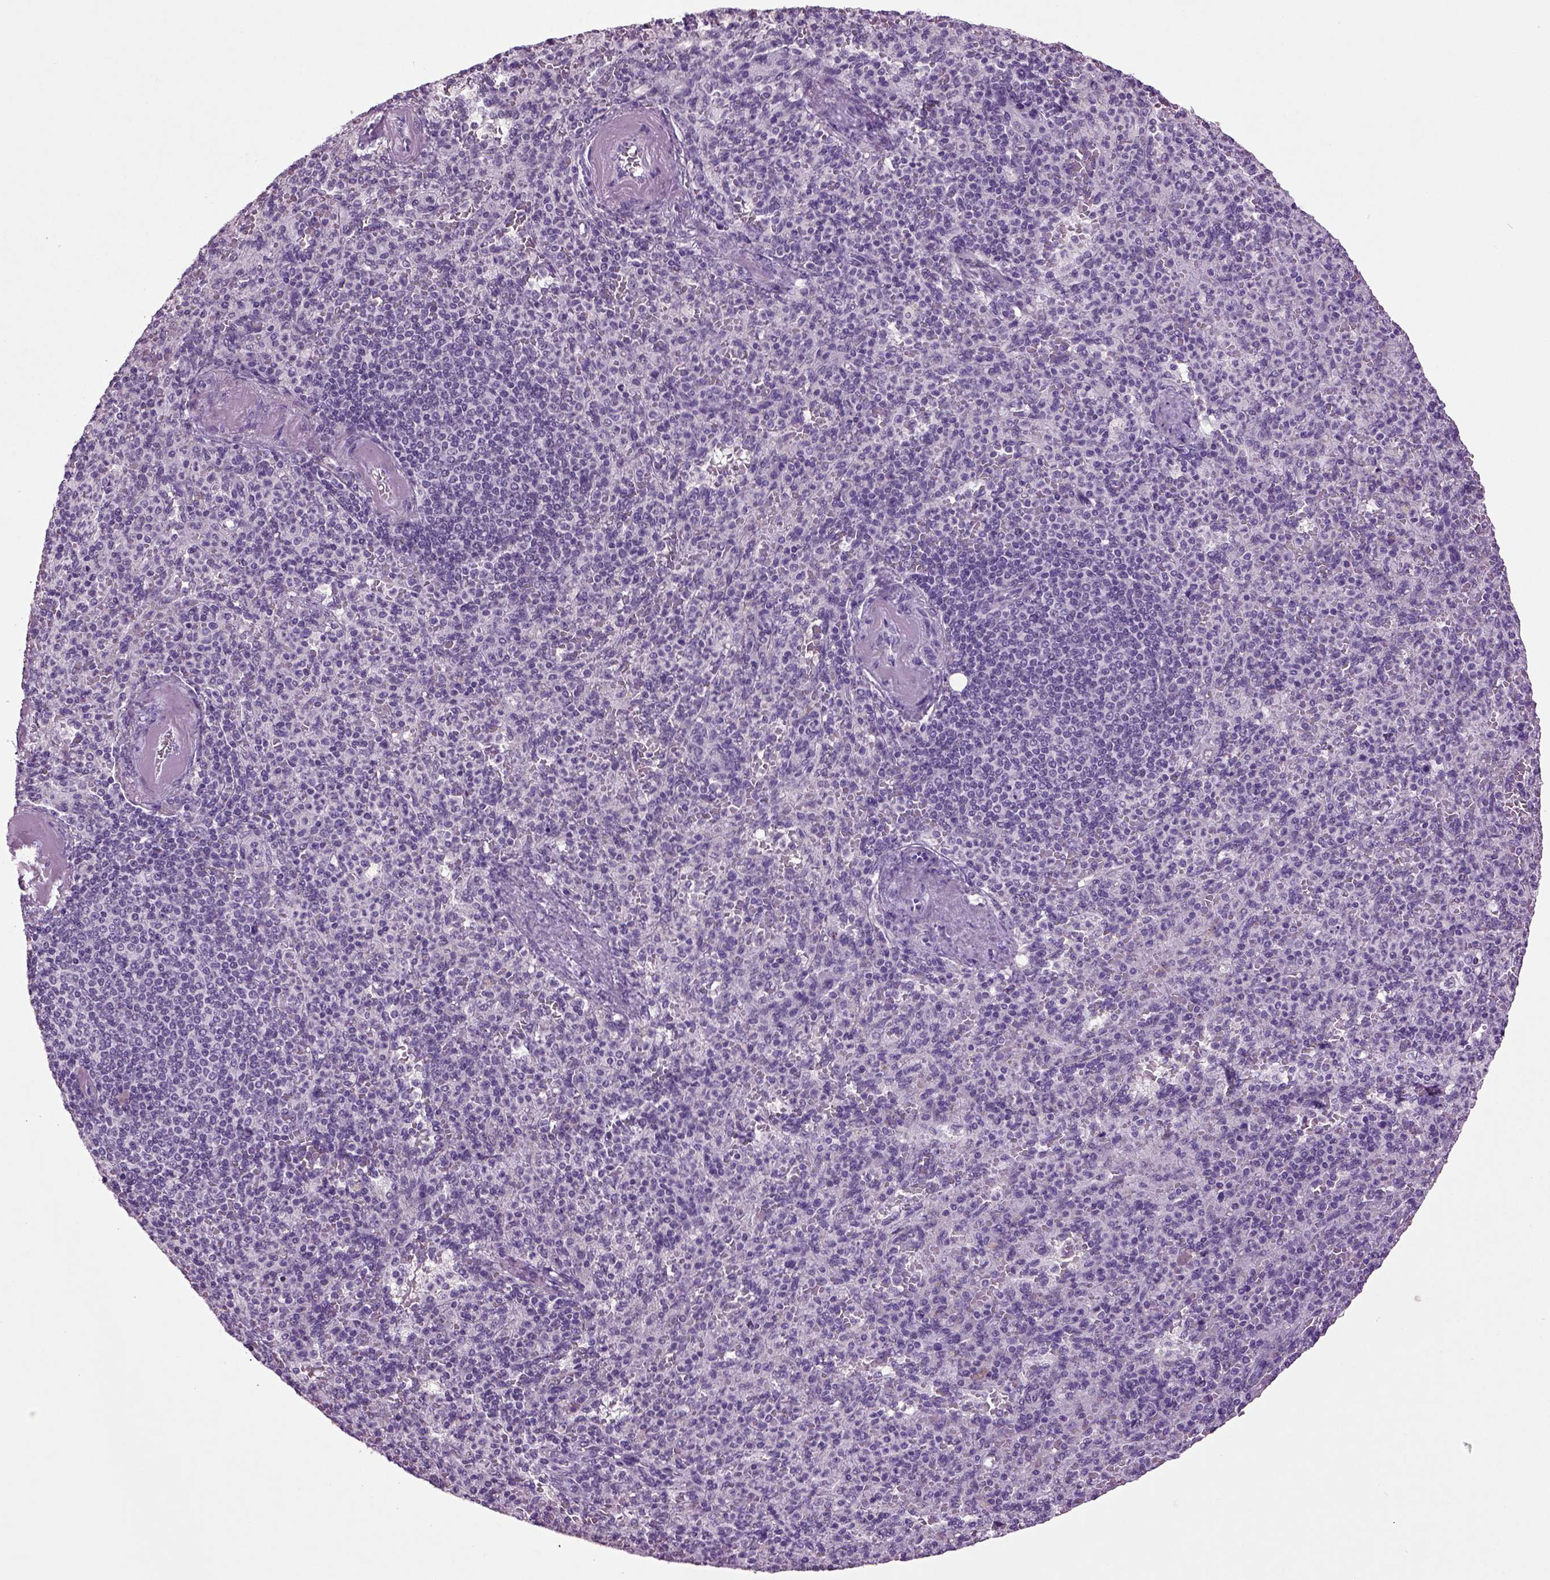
{"staining": {"intensity": "negative", "quantity": "none", "location": "none"}, "tissue": "spleen", "cell_type": "Cells in red pulp", "image_type": "normal", "snomed": [{"axis": "morphology", "description": "Normal tissue, NOS"}, {"axis": "topography", "description": "Spleen"}], "caption": "Immunohistochemistry (IHC) of normal human spleen shows no expression in cells in red pulp.", "gene": "SLC17A6", "patient": {"sex": "female", "age": 74}}